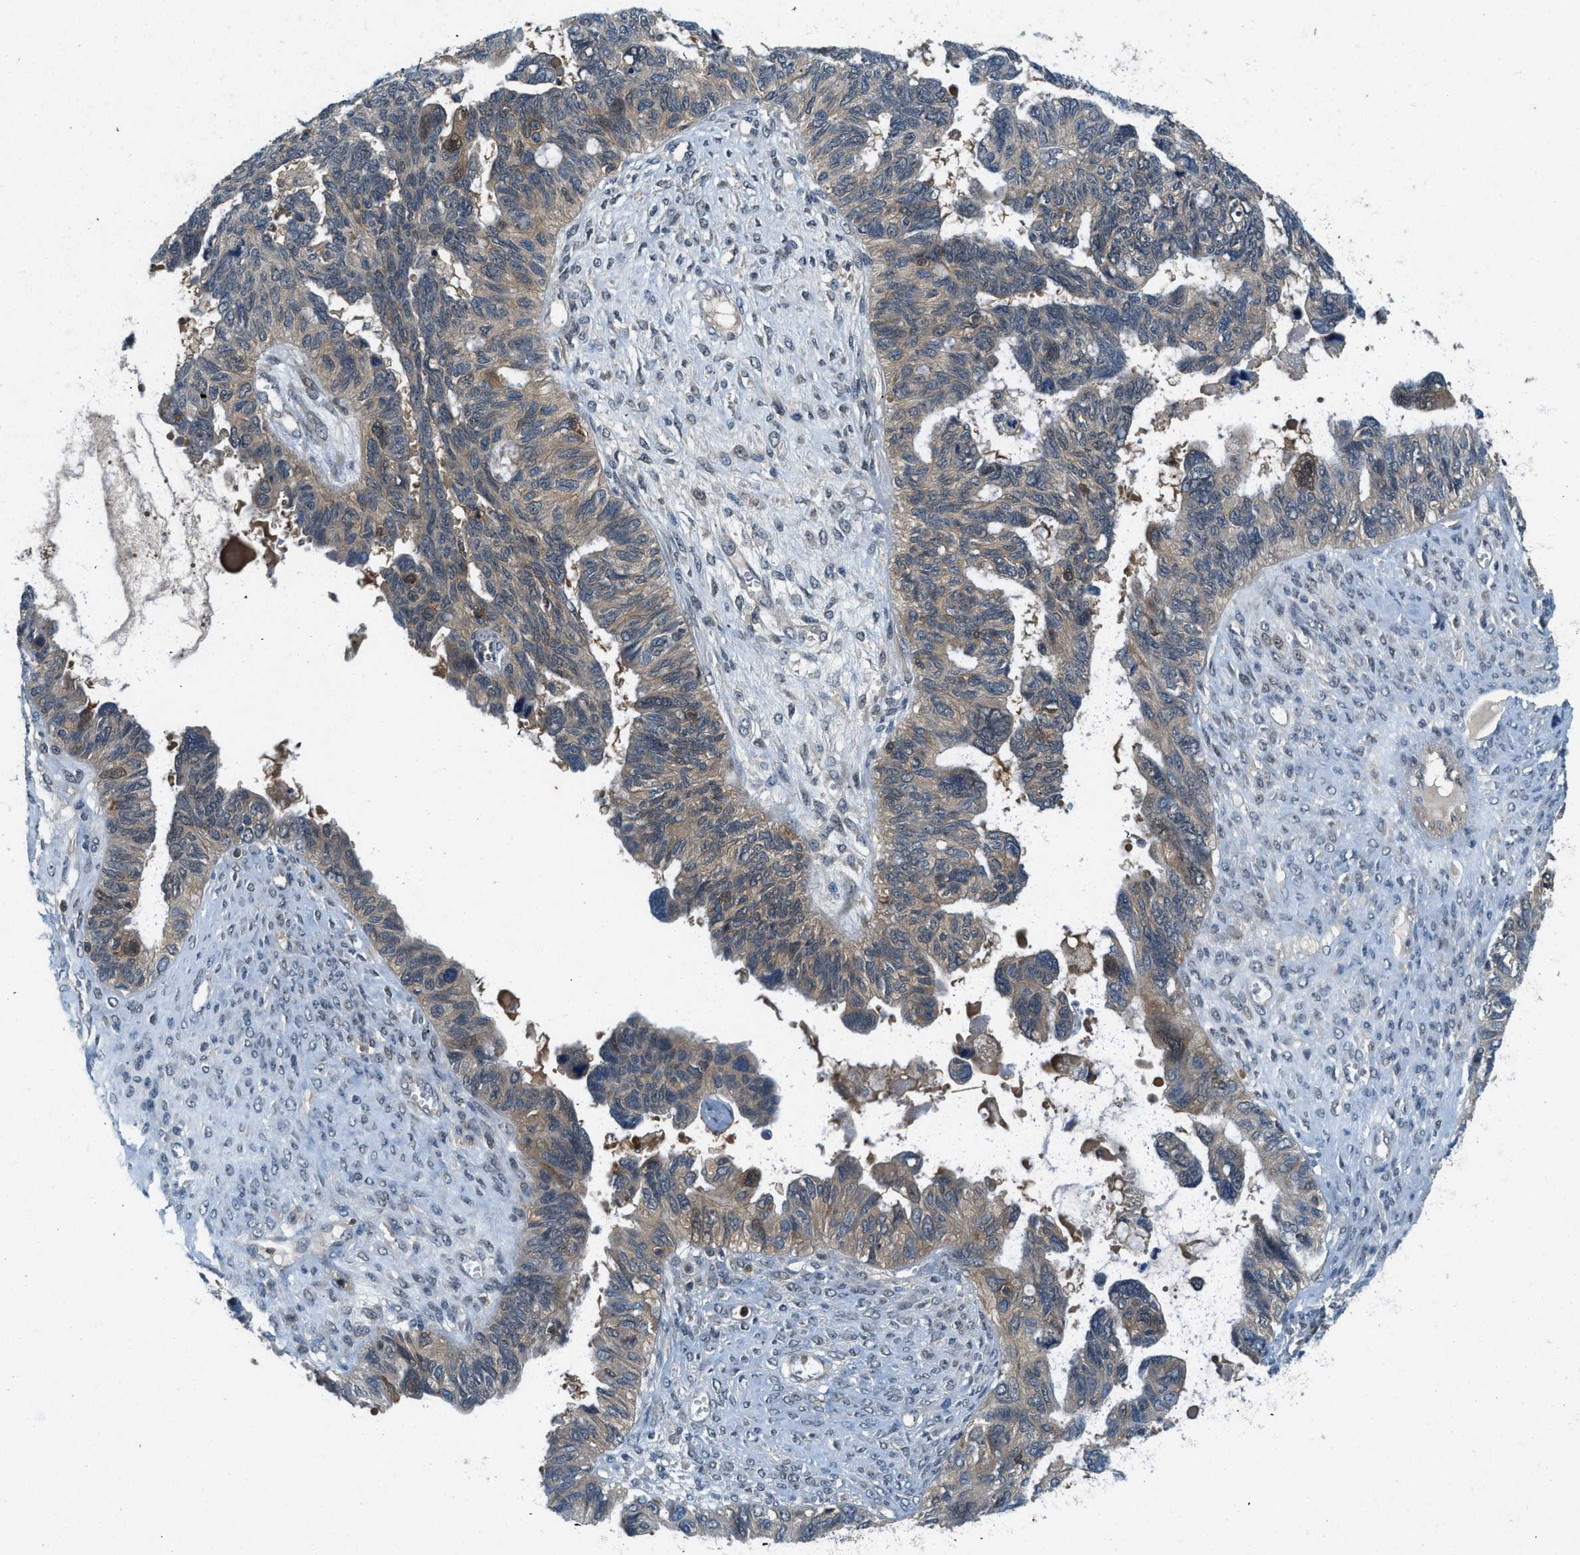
{"staining": {"intensity": "weak", "quantity": ">75%", "location": "cytoplasmic/membranous"}, "tissue": "ovarian cancer", "cell_type": "Tumor cells", "image_type": "cancer", "snomed": [{"axis": "morphology", "description": "Cystadenocarcinoma, serous, NOS"}, {"axis": "topography", "description": "Ovary"}], "caption": "Ovarian cancer stained for a protein shows weak cytoplasmic/membranous positivity in tumor cells.", "gene": "GMPPB", "patient": {"sex": "female", "age": 79}}